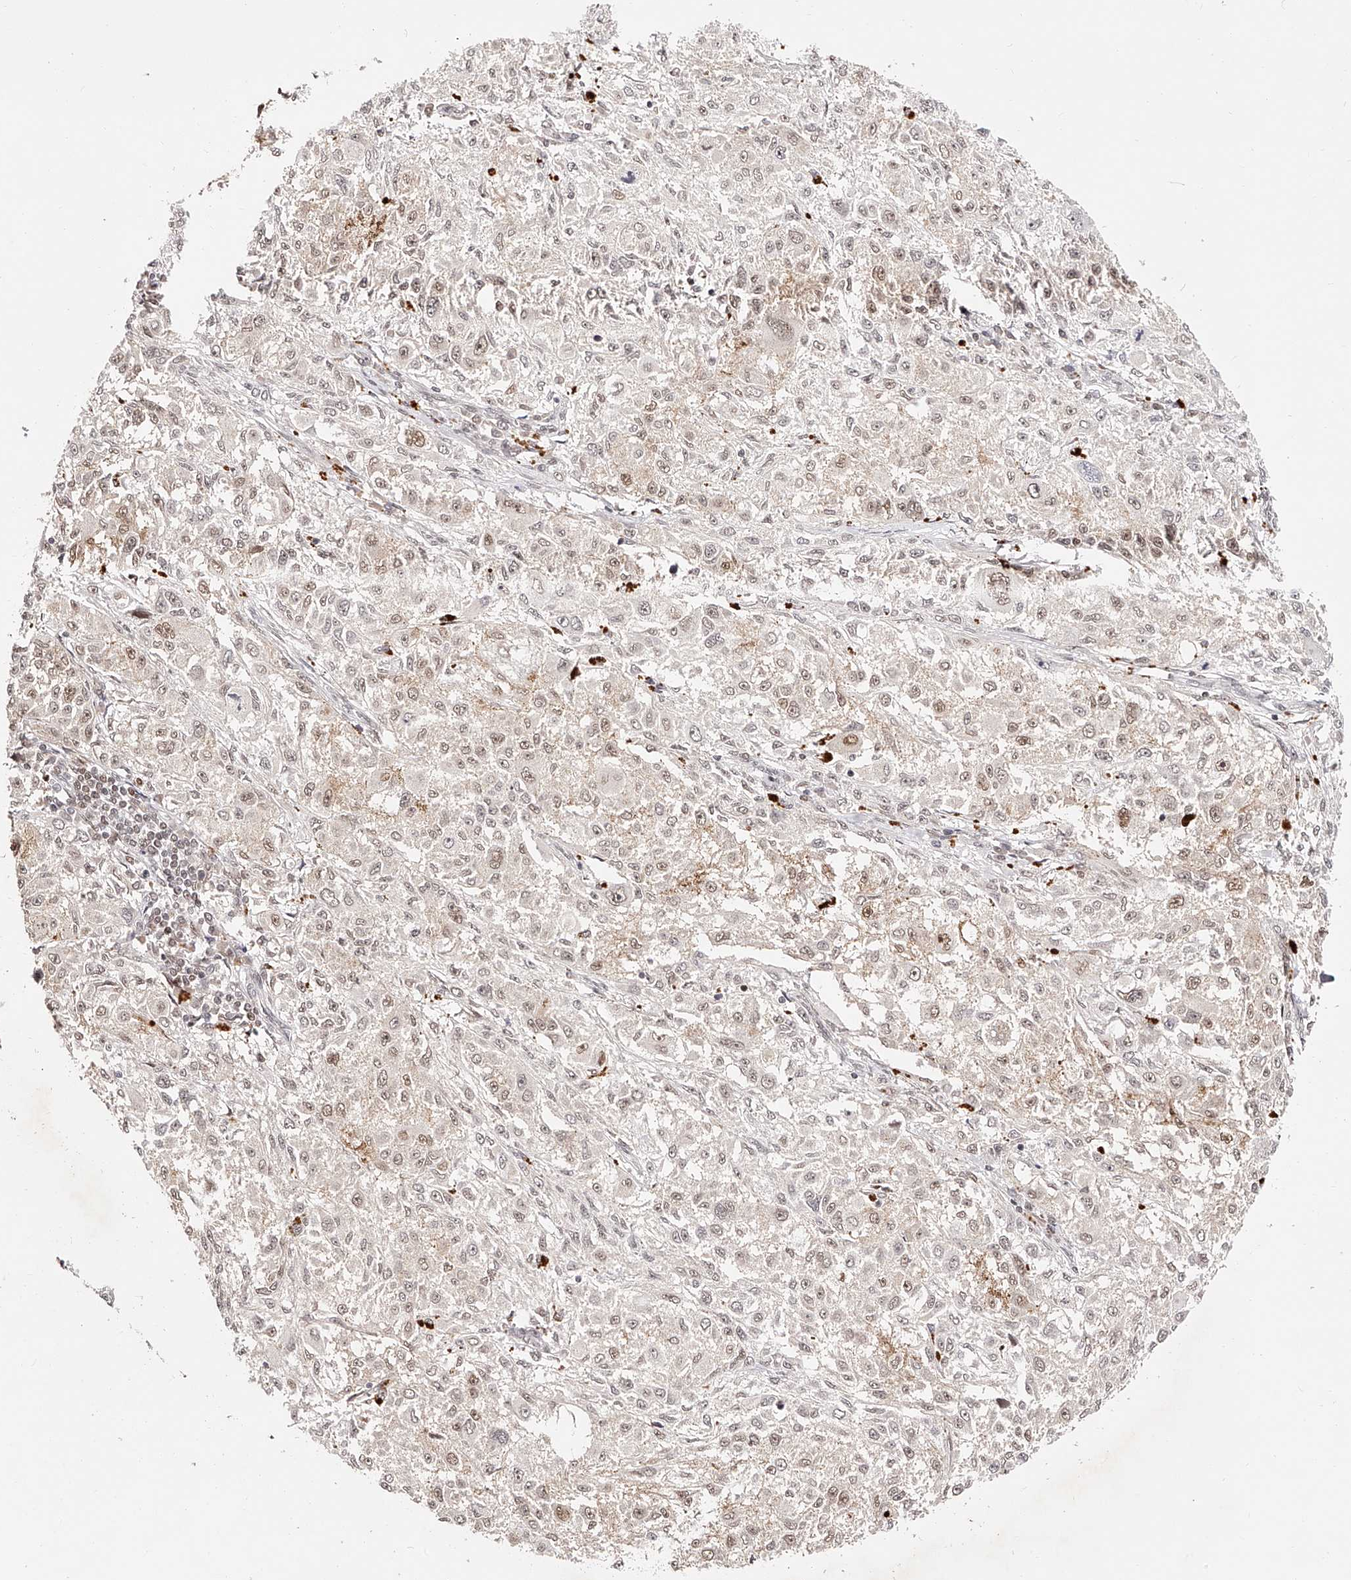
{"staining": {"intensity": "moderate", "quantity": "25%-75%", "location": "nuclear"}, "tissue": "melanoma", "cell_type": "Tumor cells", "image_type": "cancer", "snomed": [{"axis": "morphology", "description": "Necrosis, NOS"}, {"axis": "morphology", "description": "Malignant melanoma, NOS"}, {"axis": "topography", "description": "Skin"}], "caption": "Melanoma stained for a protein (brown) reveals moderate nuclear positive expression in approximately 25%-75% of tumor cells.", "gene": "USF3", "patient": {"sex": "female", "age": 87}}